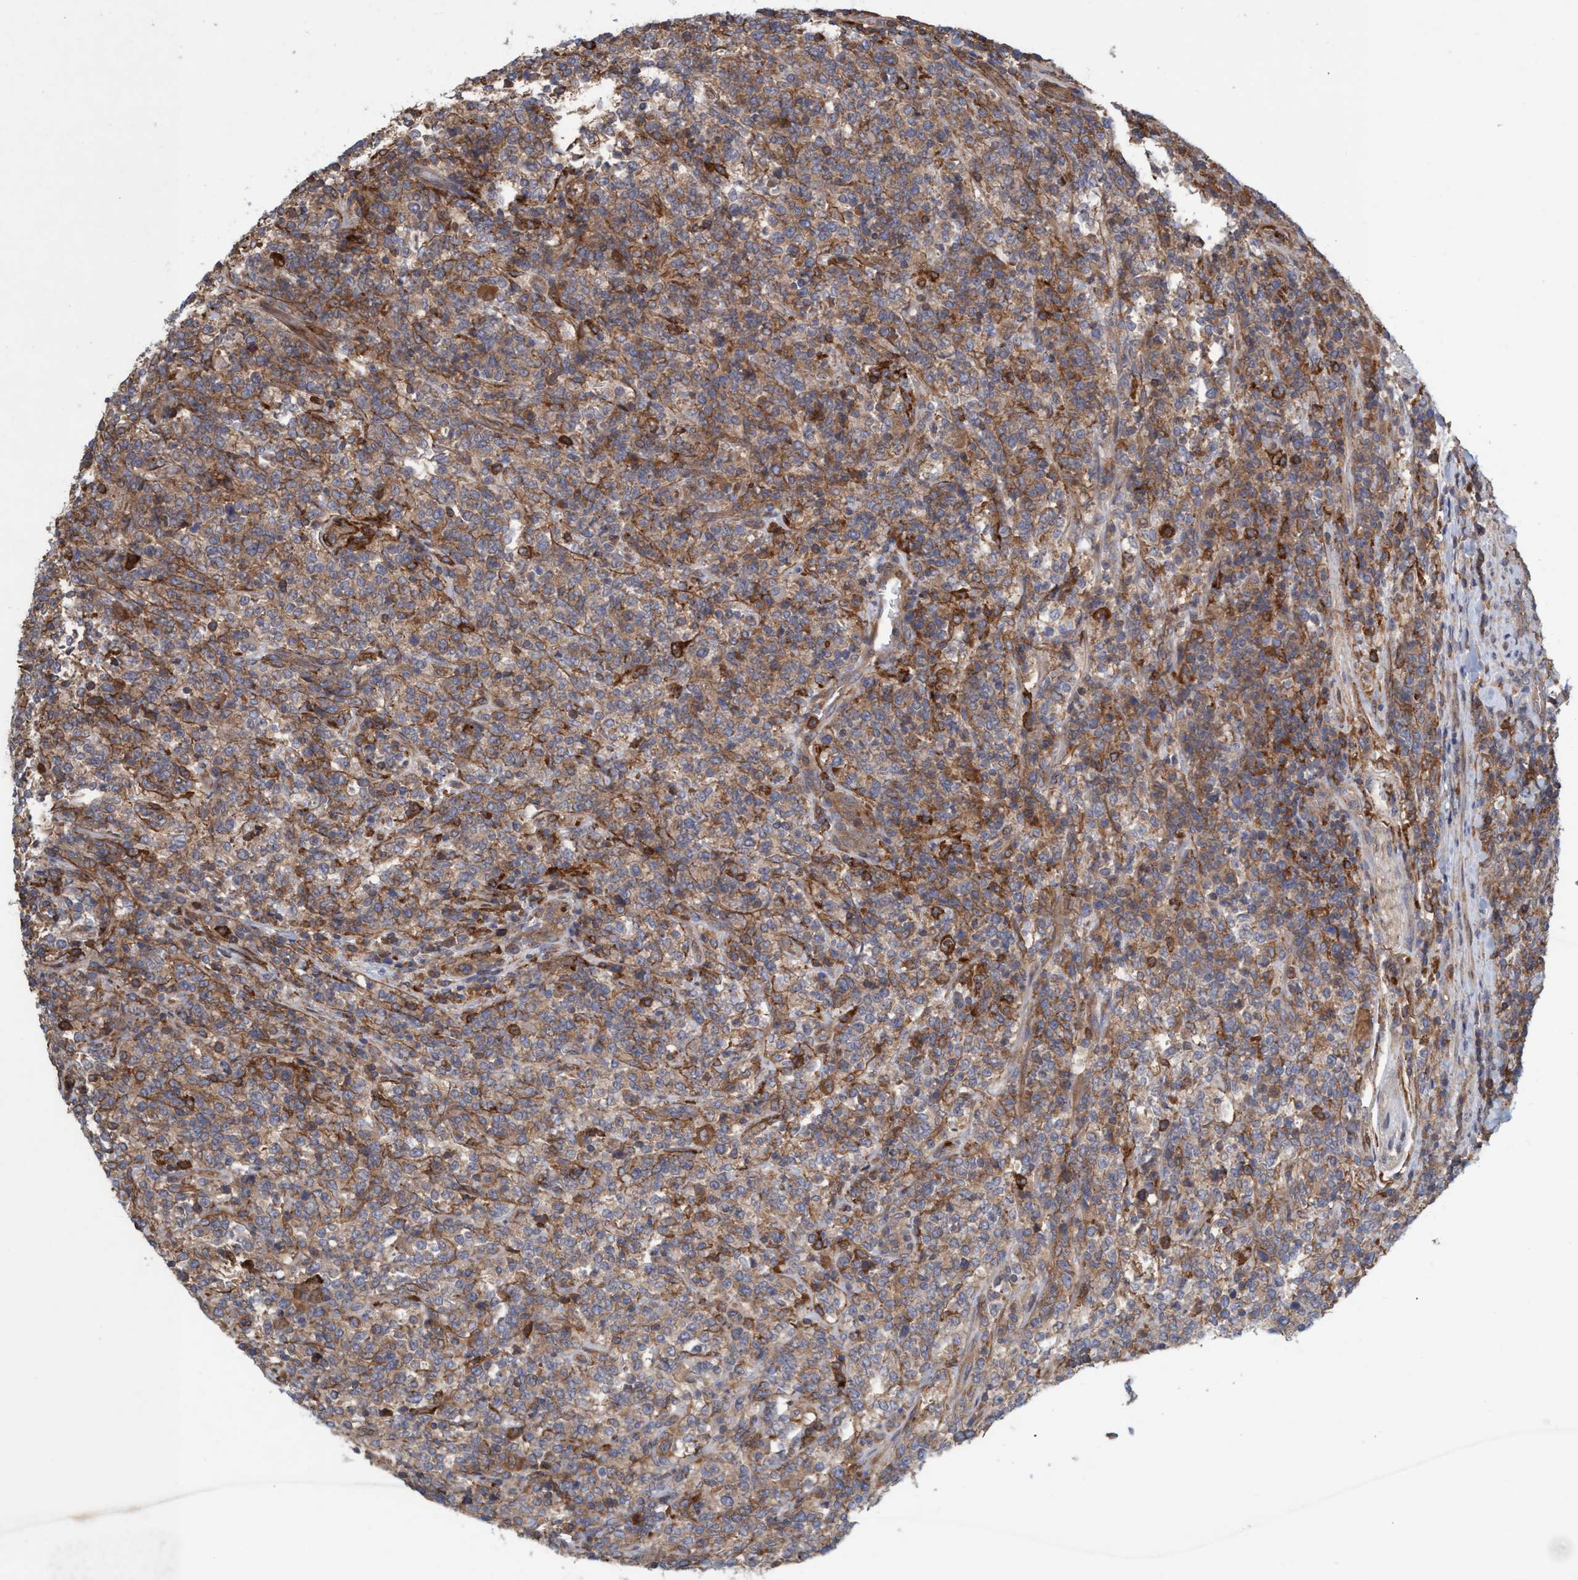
{"staining": {"intensity": "moderate", "quantity": ">75%", "location": "cytoplasmic/membranous"}, "tissue": "lymphoma", "cell_type": "Tumor cells", "image_type": "cancer", "snomed": [{"axis": "morphology", "description": "Malignant lymphoma, non-Hodgkin's type, High grade"}, {"axis": "topography", "description": "Soft tissue"}], "caption": "Immunohistochemistry (DAB (3,3'-diaminobenzidine)) staining of human lymphoma reveals moderate cytoplasmic/membranous protein staining in approximately >75% of tumor cells.", "gene": "SPECC1", "patient": {"sex": "male", "age": 18}}